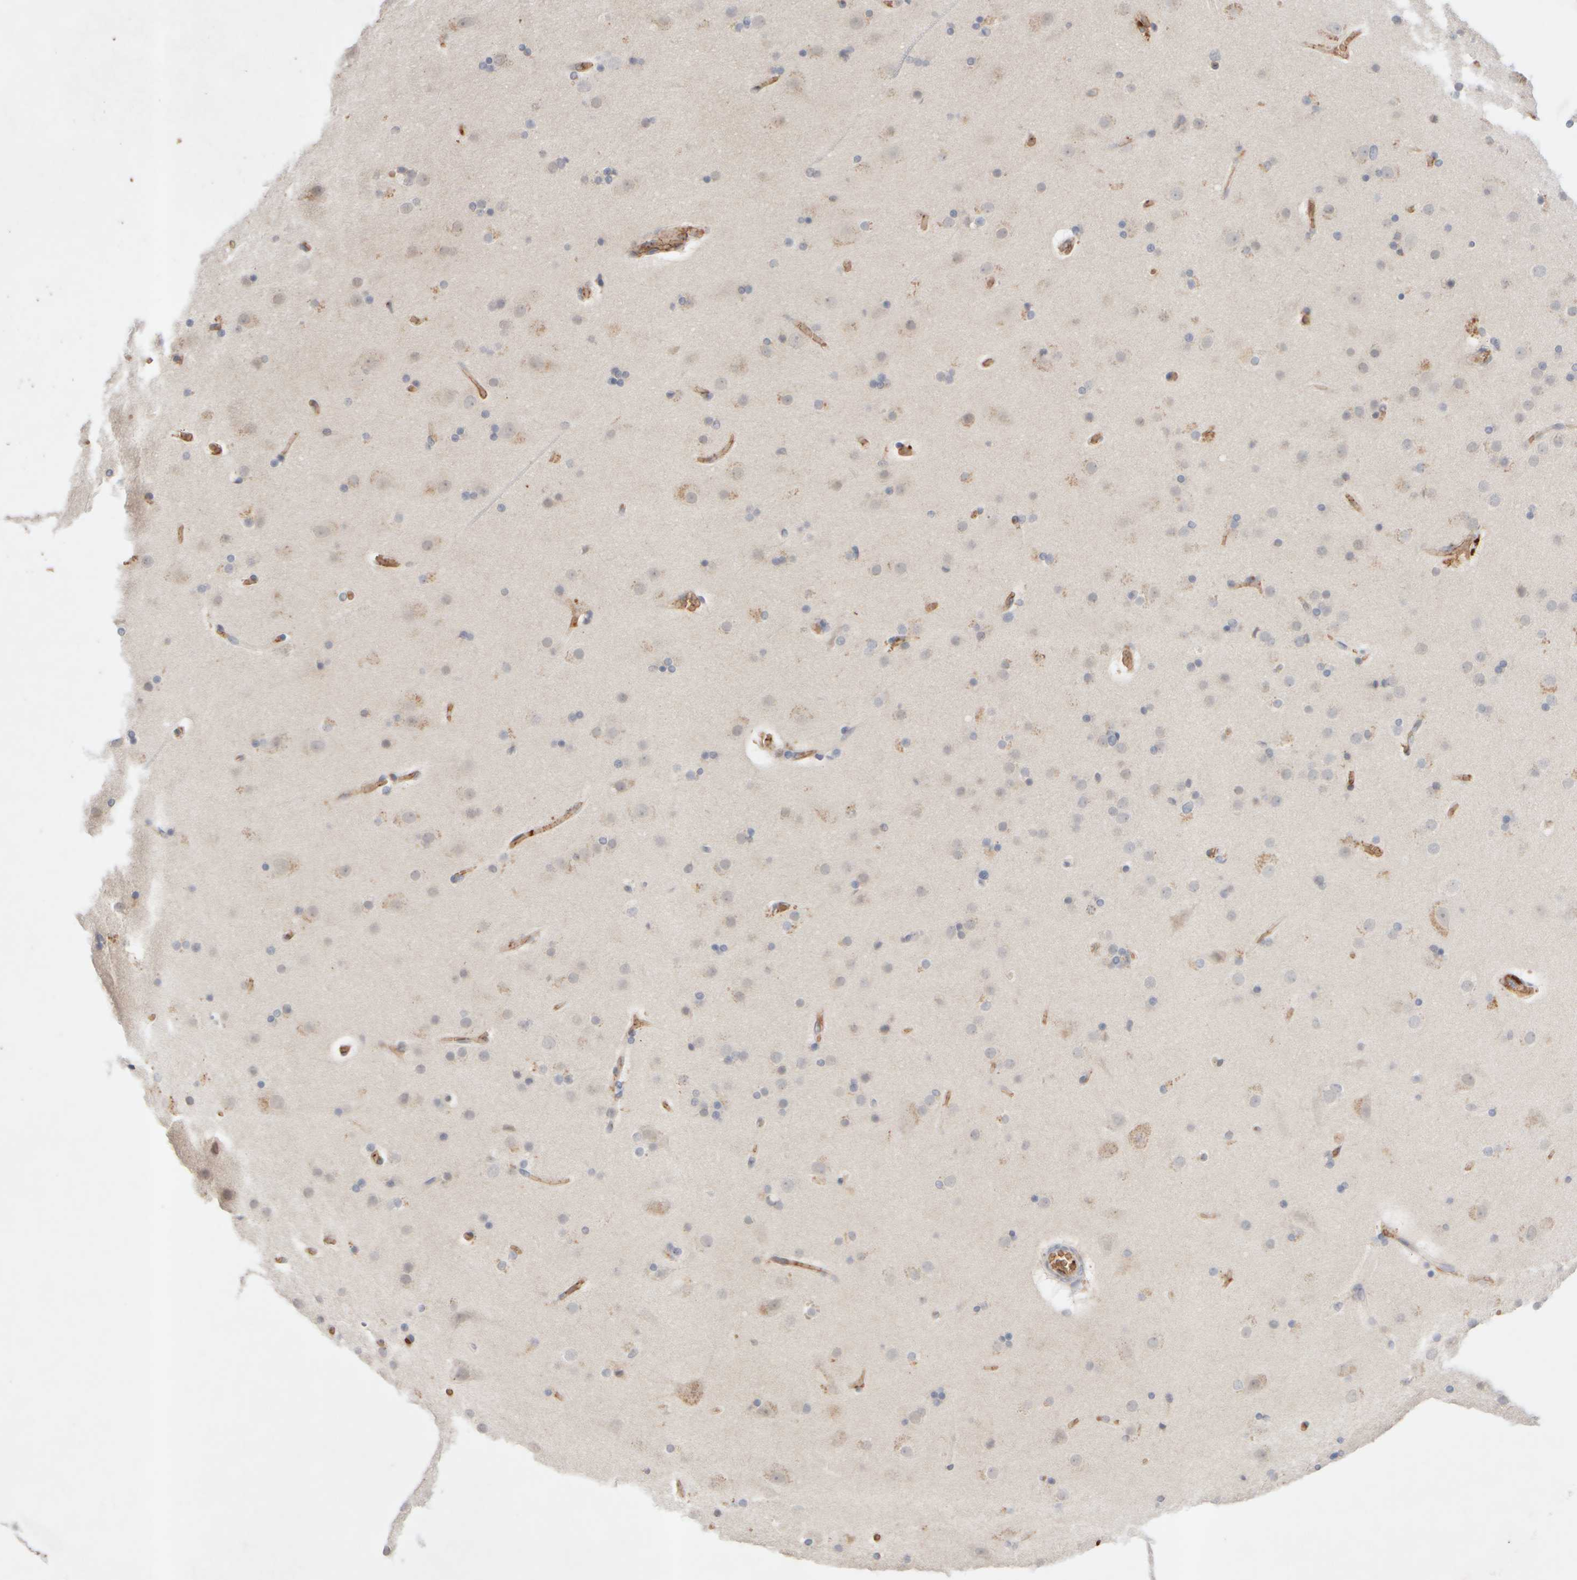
{"staining": {"intensity": "weak", "quantity": ">75%", "location": "cytoplasmic/membranous"}, "tissue": "cerebral cortex", "cell_type": "Endothelial cells", "image_type": "normal", "snomed": [{"axis": "morphology", "description": "Normal tissue, NOS"}, {"axis": "topography", "description": "Cerebral cortex"}], "caption": "The histopathology image shows staining of normal cerebral cortex, revealing weak cytoplasmic/membranous protein staining (brown color) within endothelial cells.", "gene": "MST1", "patient": {"sex": "male", "age": 57}}